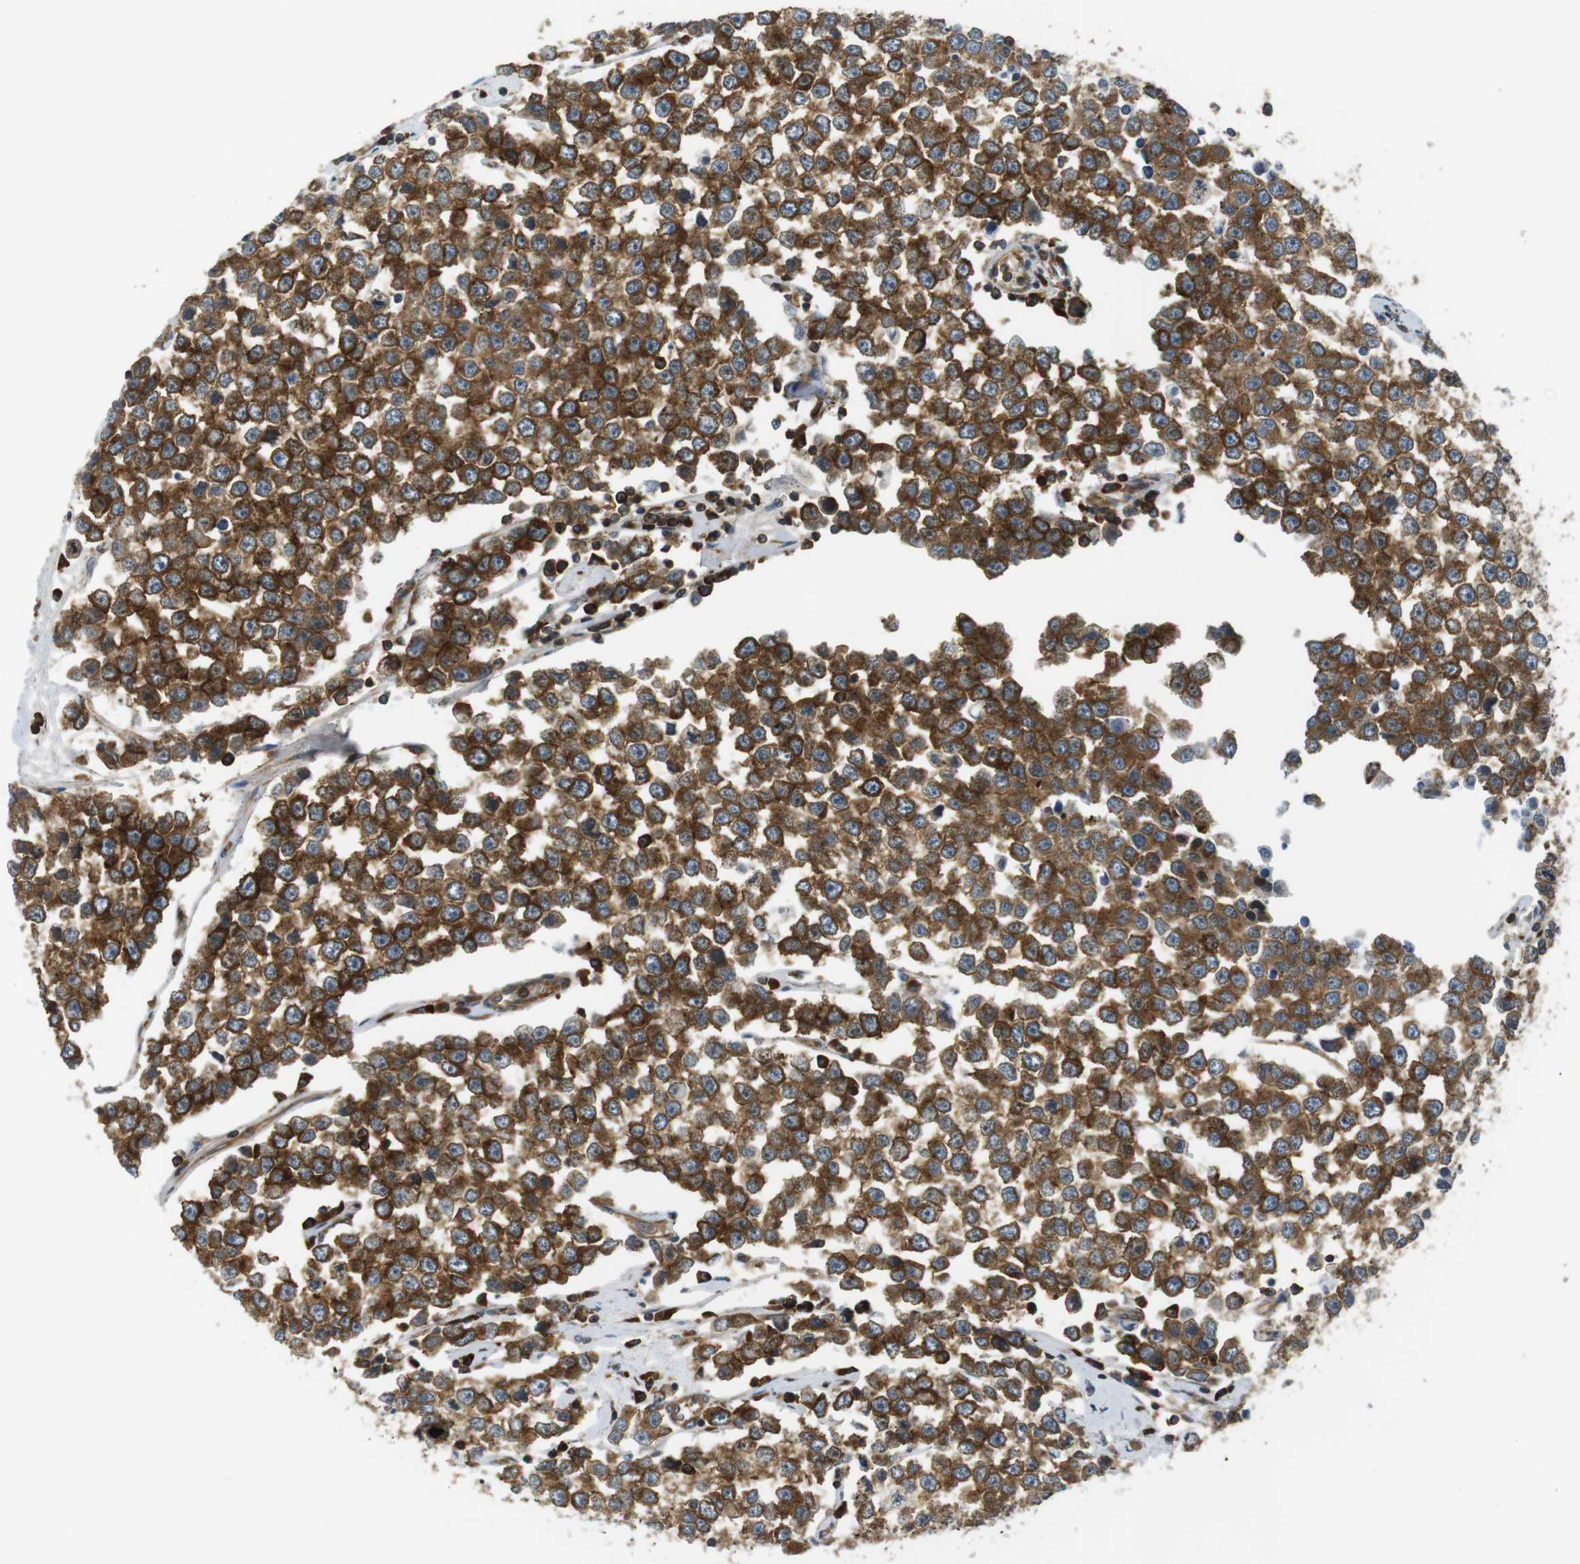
{"staining": {"intensity": "moderate", "quantity": ">75%", "location": "cytoplasmic/membranous"}, "tissue": "testis cancer", "cell_type": "Tumor cells", "image_type": "cancer", "snomed": [{"axis": "morphology", "description": "Seminoma, NOS"}, {"axis": "morphology", "description": "Carcinoma, Embryonal, NOS"}, {"axis": "topography", "description": "Testis"}], "caption": "The photomicrograph shows a brown stain indicating the presence of a protein in the cytoplasmic/membranous of tumor cells in testis seminoma.", "gene": "TSC1", "patient": {"sex": "male", "age": 52}}